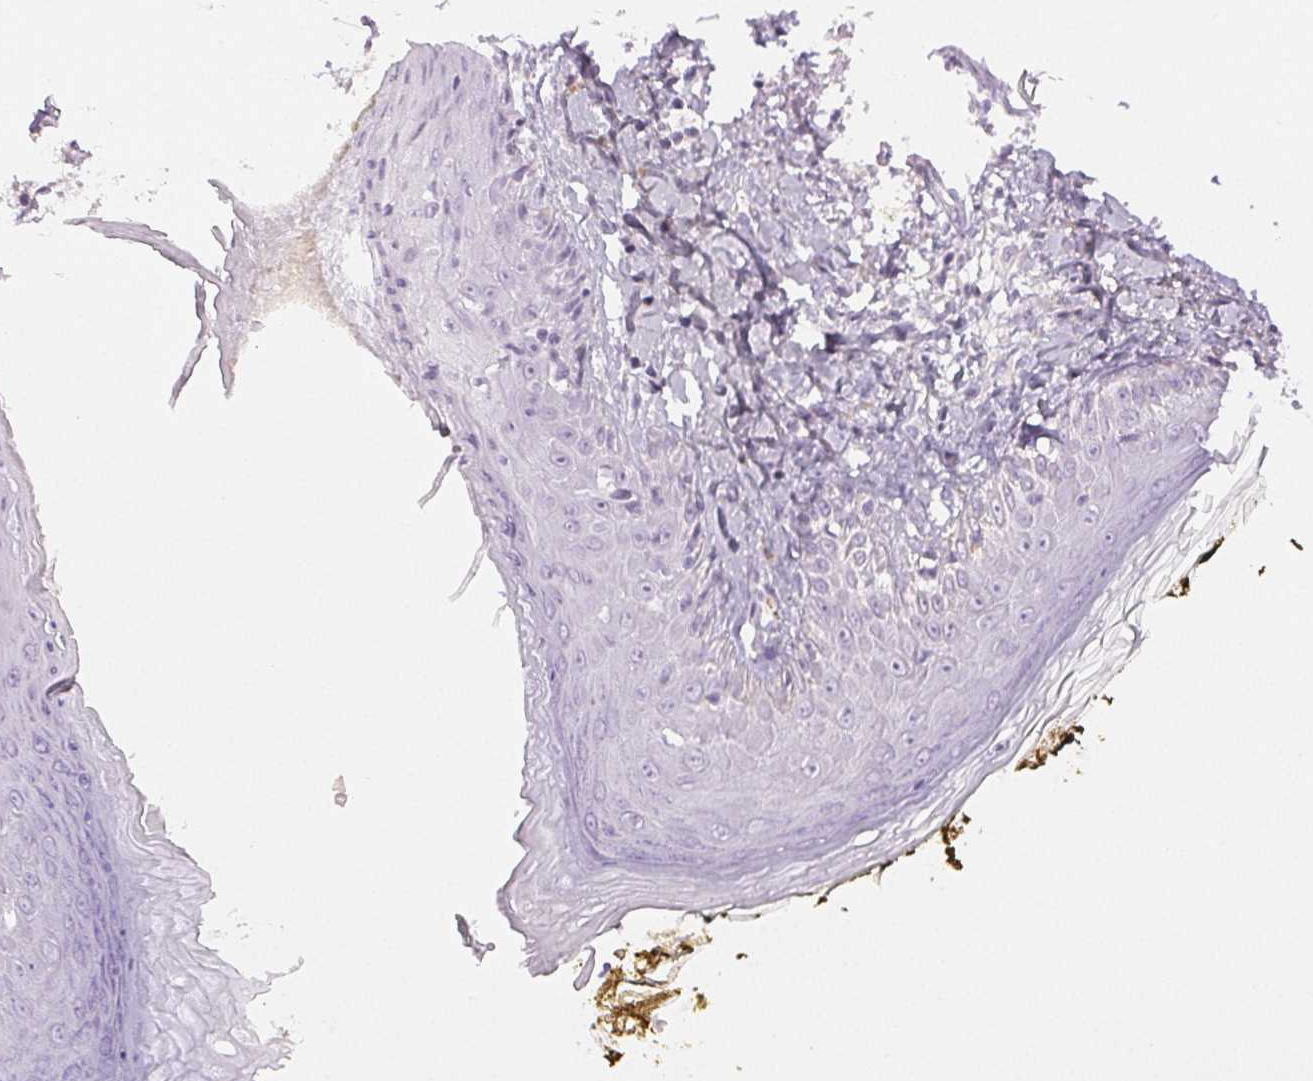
{"staining": {"intensity": "negative", "quantity": "none", "location": "none"}, "tissue": "skin", "cell_type": "Fibroblasts", "image_type": "normal", "snomed": [{"axis": "morphology", "description": "Normal tissue, NOS"}, {"axis": "topography", "description": "Skin"}], "caption": "IHC of normal skin shows no positivity in fibroblasts. (DAB (3,3'-diaminobenzidine) IHC, high magnification).", "gene": "SLC5A2", "patient": {"sex": "male", "age": 76}}